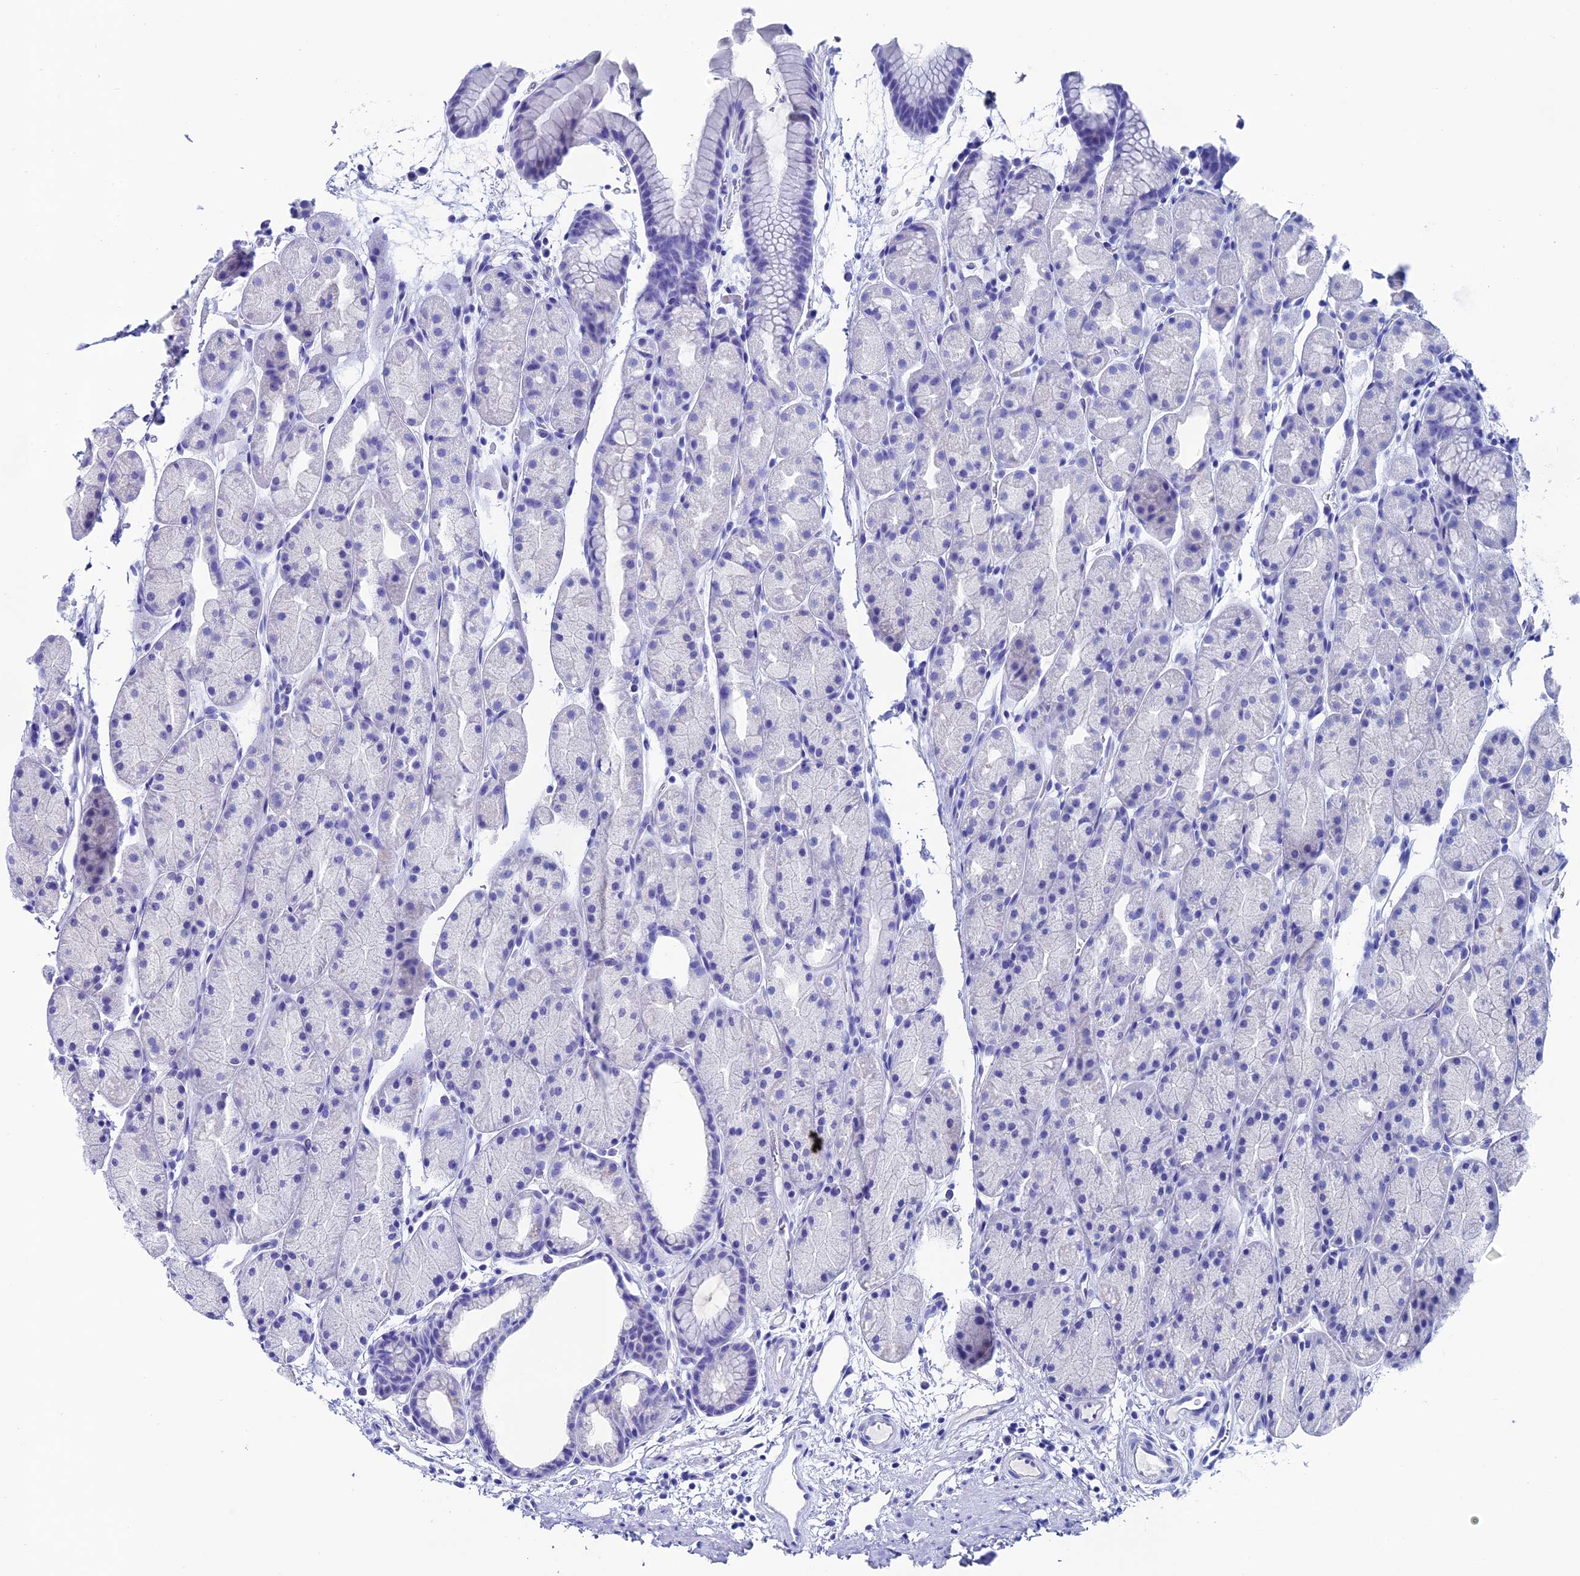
{"staining": {"intensity": "negative", "quantity": "none", "location": "none"}, "tissue": "stomach", "cell_type": "Glandular cells", "image_type": "normal", "snomed": [{"axis": "morphology", "description": "Normal tissue, NOS"}, {"axis": "topography", "description": "Stomach, upper"}, {"axis": "topography", "description": "Stomach"}], "caption": "Immunohistochemistry micrograph of normal stomach stained for a protein (brown), which reveals no staining in glandular cells.", "gene": "ANKRD29", "patient": {"sex": "male", "age": 47}}